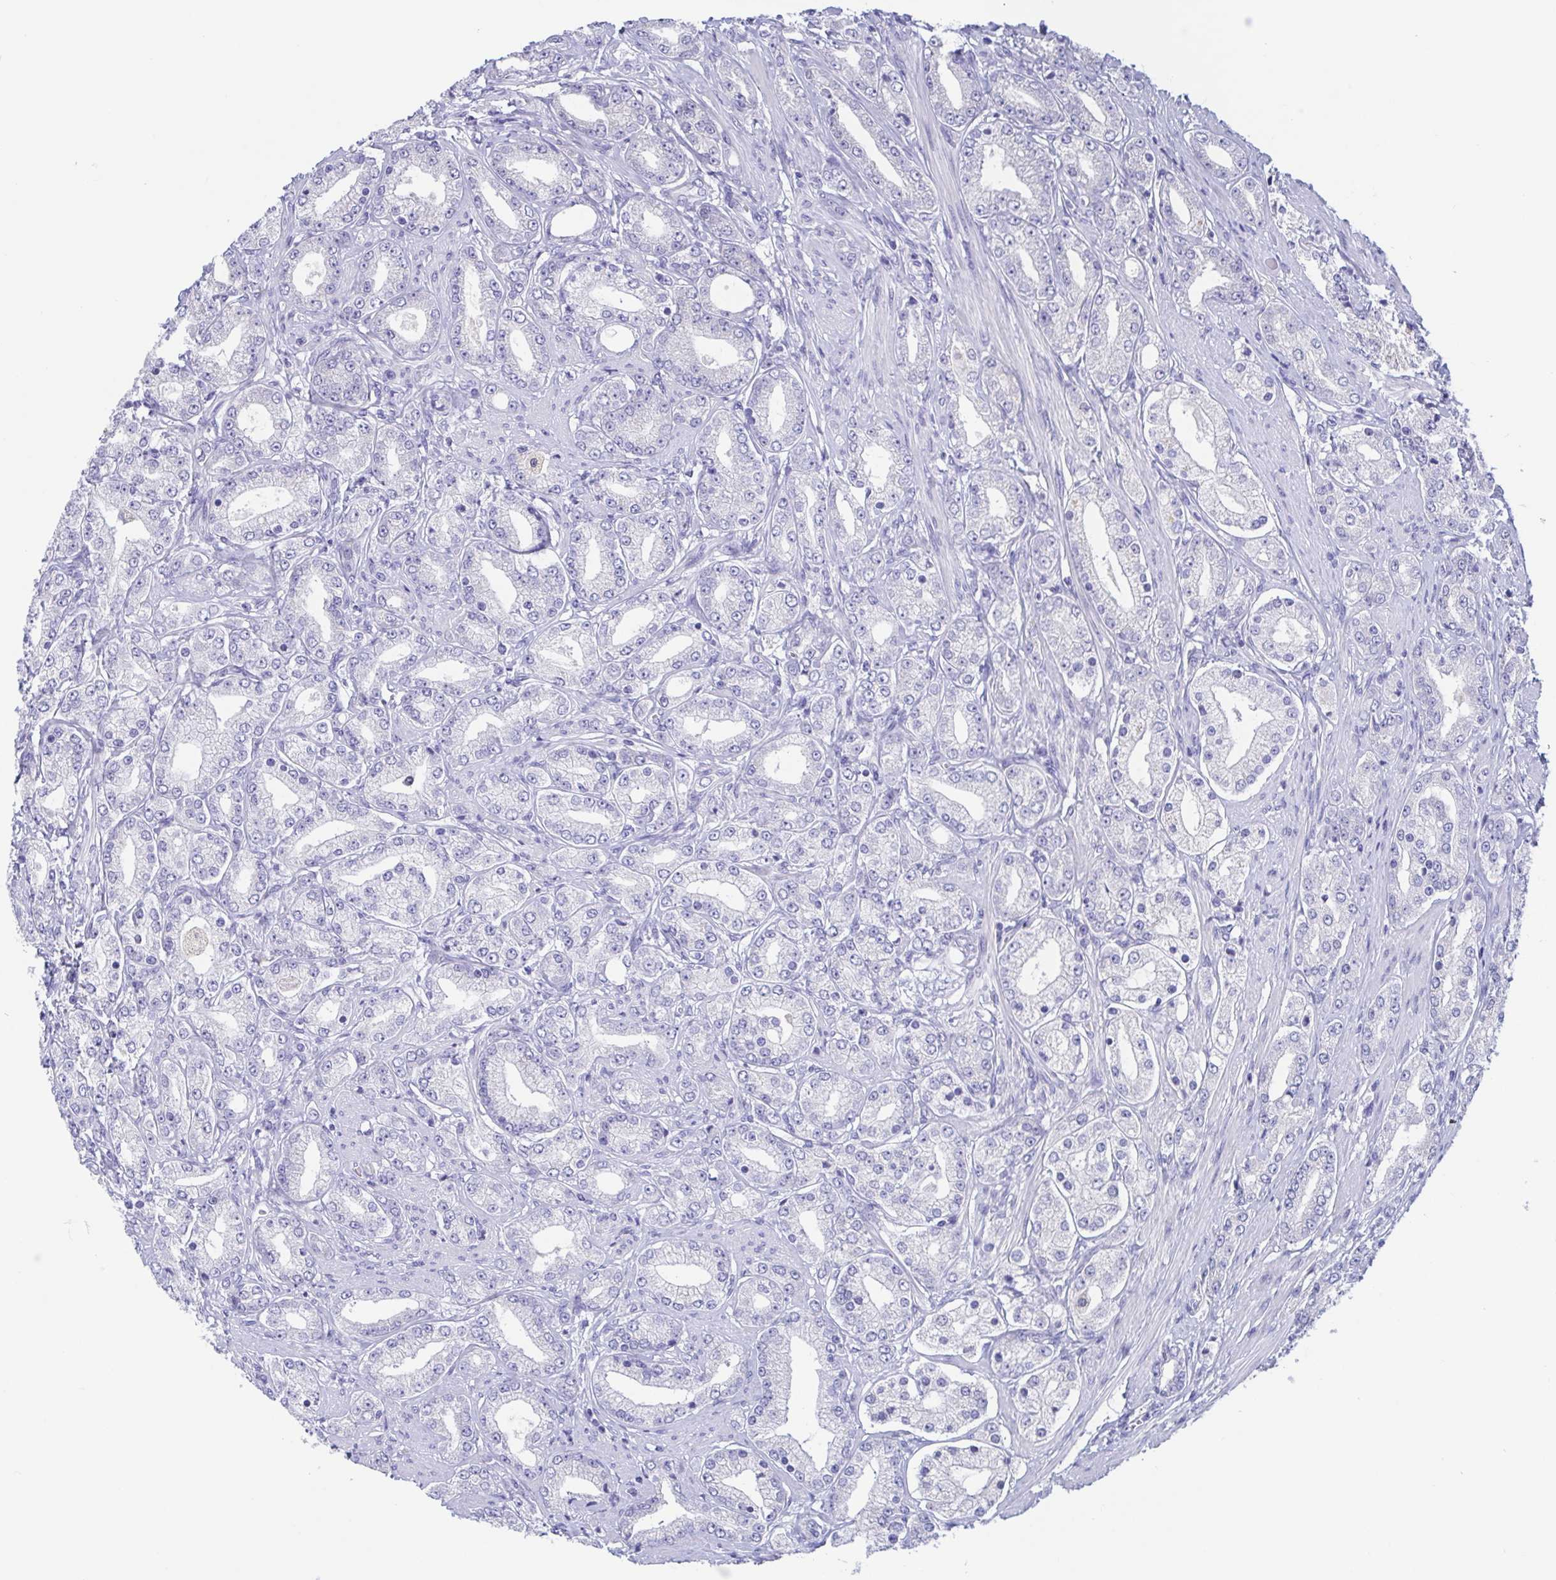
{"staining": {"intensity": "negative", "quantity": "none", "location": "none"}, "tissue": "prostate cancer", "cell_type": "Tumor cells", "image_type": "cancer", "snomed": [{"axis": "morphology", "description": "Adenocarcinoma, High grade"}, {"axis": "topography", "description": "Prostate"}], "caption": "IHC of high-grade adenocarcinoma (prostate) exhibits no expression in tumor cells.", "gene": "TREH", "patient": {"sex": "male", "age": 67}}